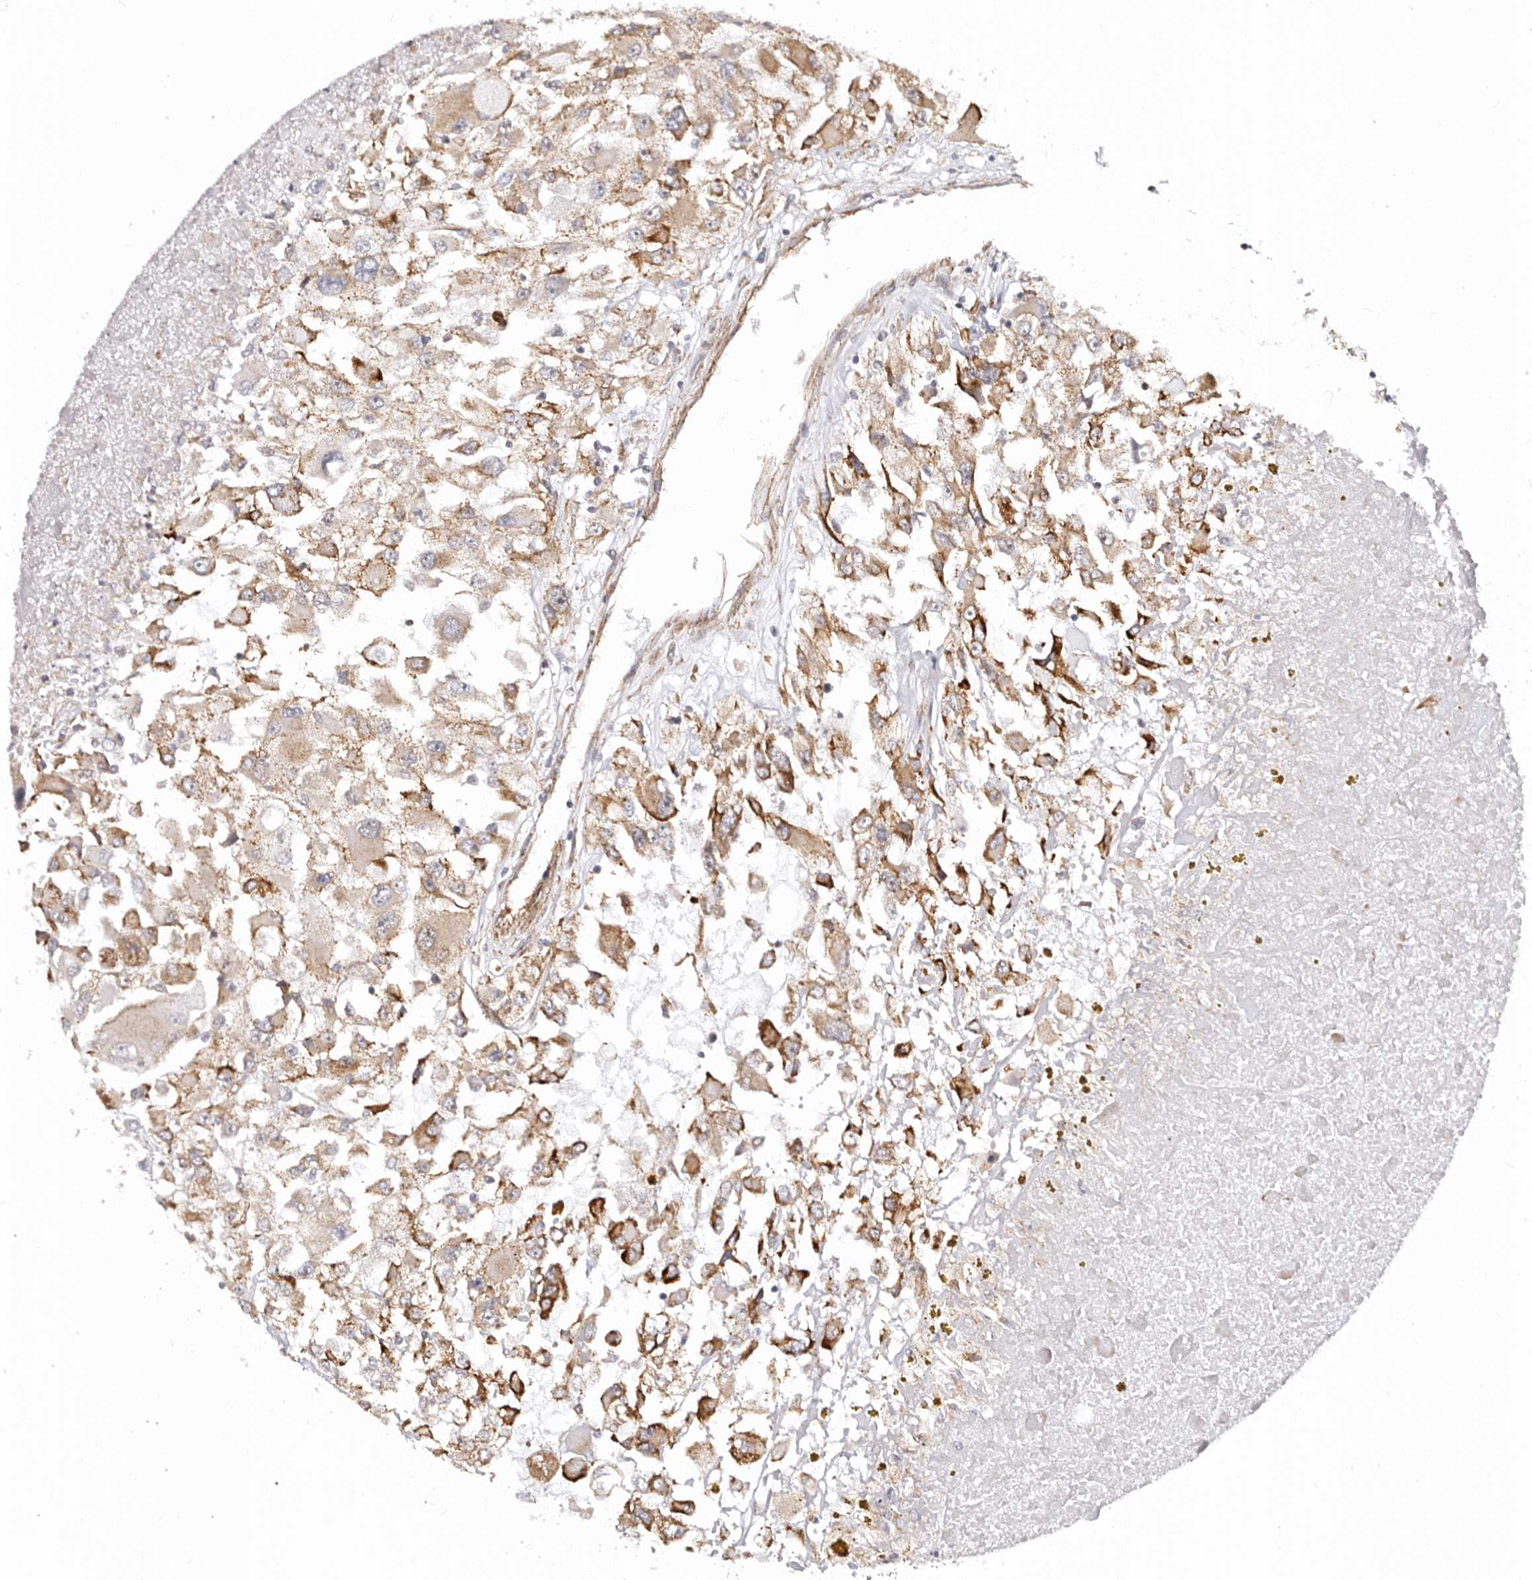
{"staining": {"intensity": "moderate", "quantity": ">75%", "location": "cytoplasmic/membranous"}, "tissue": "renal cancer", "cell_type": "Tumor cells", "image_type": "cancer", "snomed": [{"axis": "morphology", "description": "Adenocarcinoma, NOS"}, {"axis": "topography", "description": "Kidney"}], "caption": "Protein expression by immunohistochemistry (IHC) demonstrates moderate cytoplasmic/membranous positivity in about >75% of tumor cells in renal cancer. (brown staining indicates protein expression, while blue staining denotes nuclei).", "gene": "CTNNB1", "patient": {"sex": "female", "age": 52}}